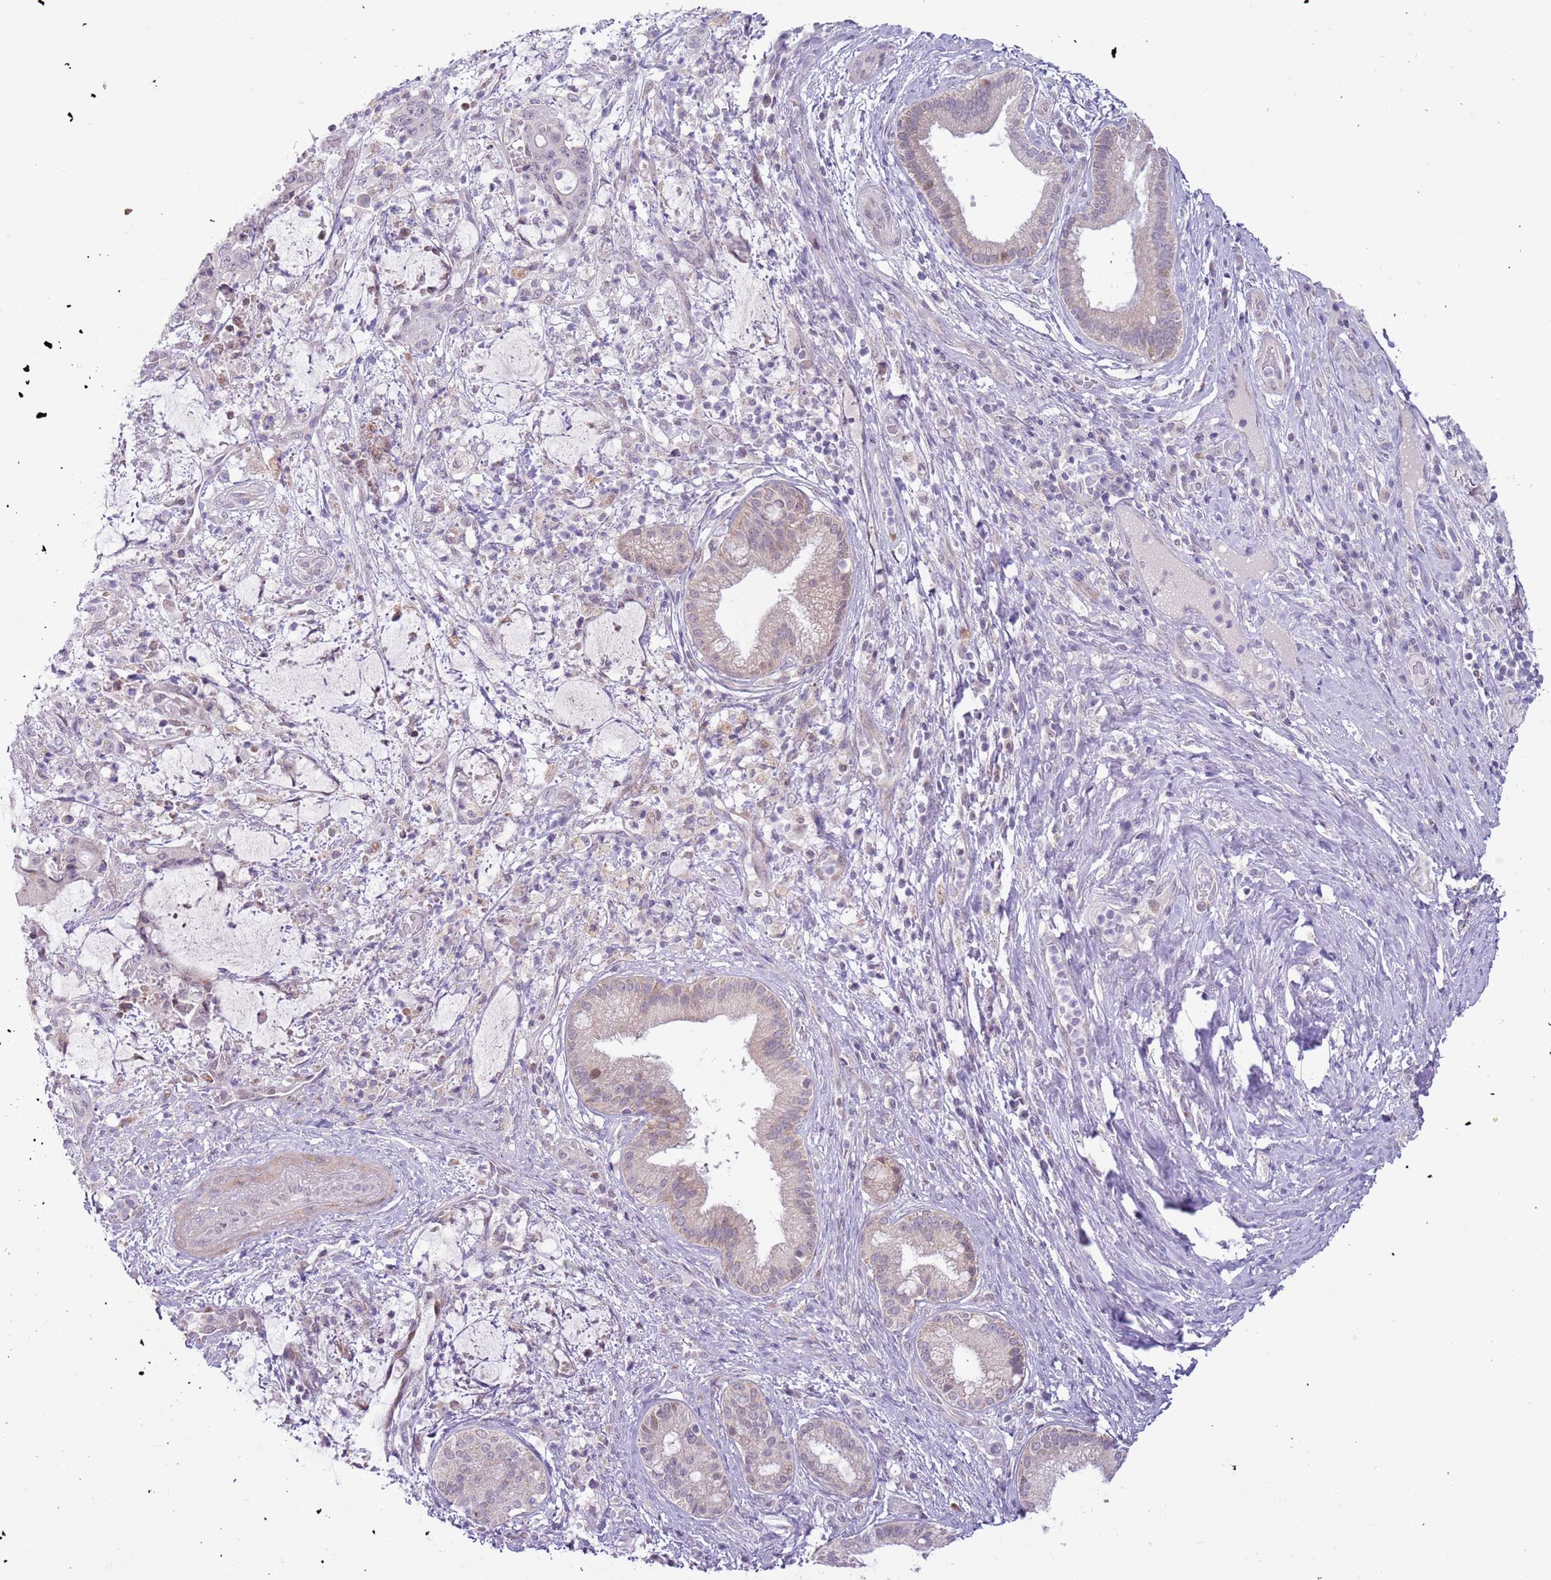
{"staining": {"intensity": "weak", "quantity": "<25%", "location": "nuclear"}, "tissue": "liver cancer", "cell_type": "Tumor cells", "image_type": "cancer", "snomed": [{"axis": "morphology", "description": "Normal tissue, NOS"}, {"axis": "morphology", "description": "Cholangiocarcinoma"}, {"axis": "topography", "description": "Liver"}, {"axis": "topography", "description": "Peripheral nerve tissue"}], "caption": "Image shows no protein staining in tumor cells of liver cancer tissue.", "gene": "MLLT11", "patient": {"sex": "female", "age": 73}}